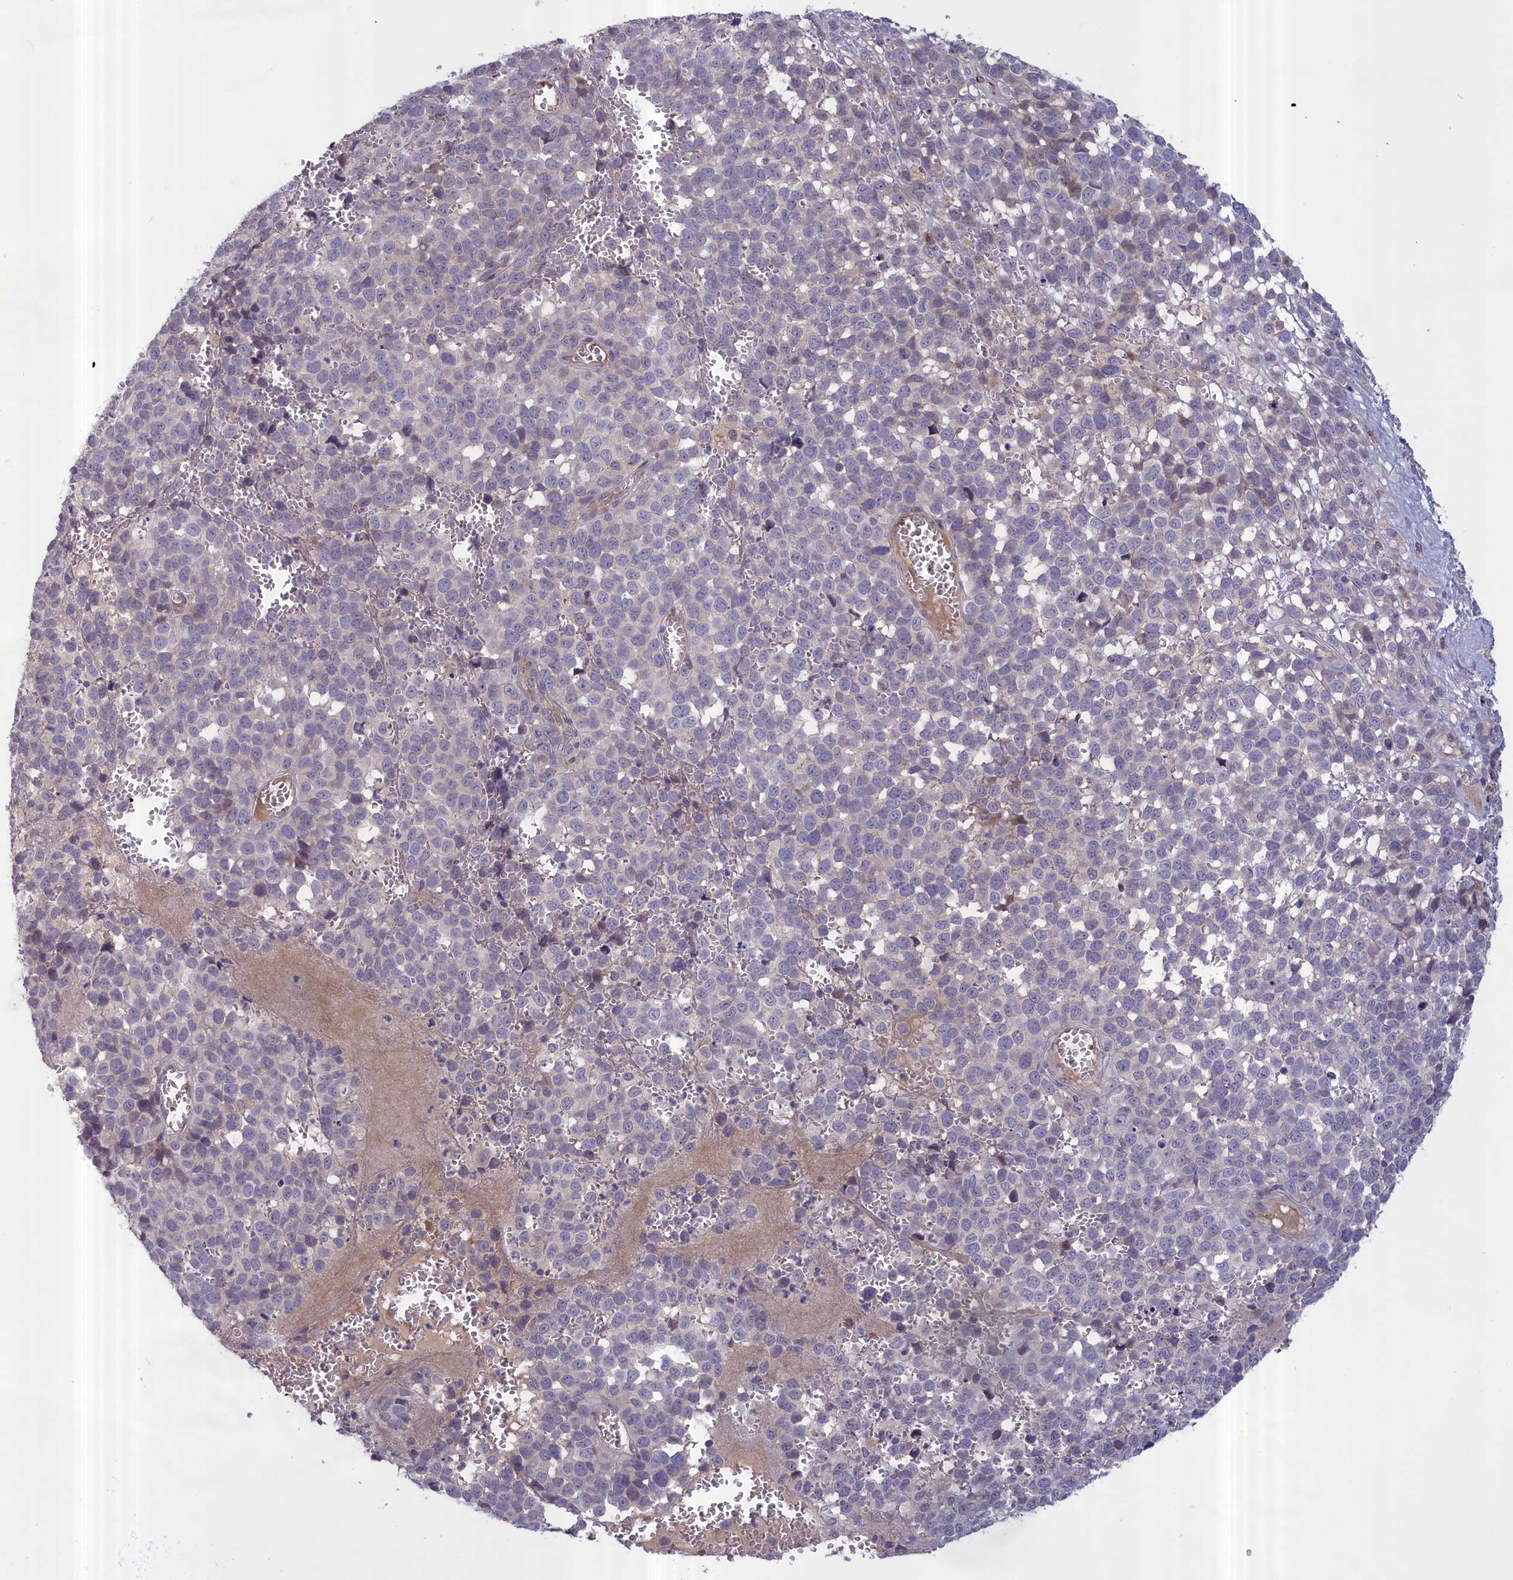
{"staining": {"intensity": "negative", "quantity": "none", "location": "none"}, "tissue": "melanoma", "cell_type": "Tumor cells", "image_type": "cancer", "snomed": [{"axis": "morphology", "description": "Malignant melanoma, NOS"}, {"axis": "topography", "description": "Nose, NOS"}], "caption": "Immunohistochemistry (IHC) of human melanoma reveals no expression in tumor cells. (DAB IHC visualized using brightfield microscopy, high magnification).", "gene": "IGFALS", "patient": {"sex": "female", "age": 48}}